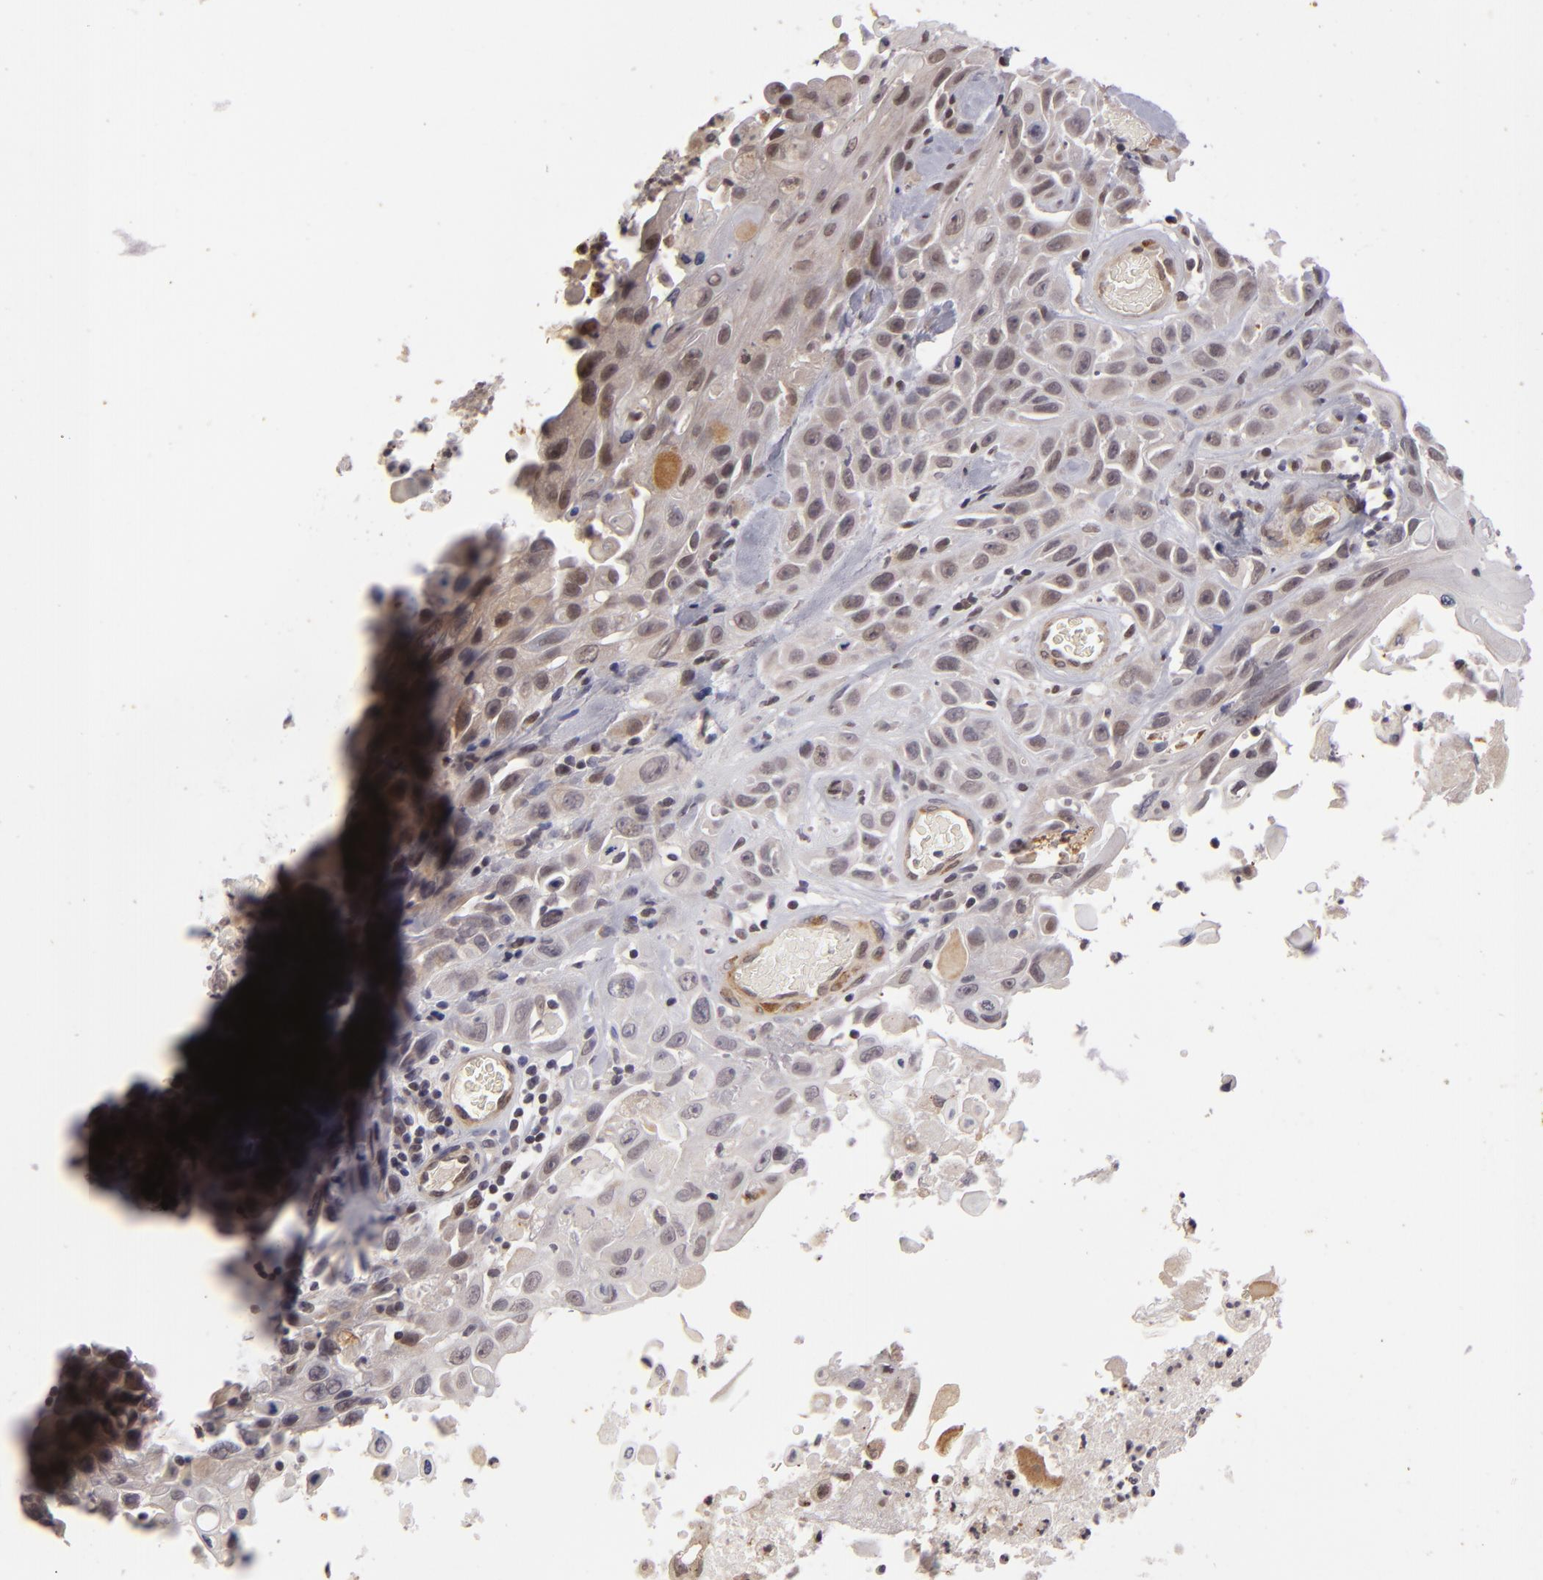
{"staining": {"intensity": "weak", "quantity": "<25%", "location": "cytoplasmic/membranous"}, "tissue": "skin cancer", "cell_type": "Tumor cells", "image_type": "cancer", "snomed": [{"axis": "morphology", "description": "Squamous cell carcinoma, NOS"}, {"axis": "topography", "description": "Skin"}], "caption": "Protein analysis of skin squamous cell carcinoma shows no significant expression in tumor cells.", "gene": "DFFA", "patient": {"sex": "male", "age": 84}}